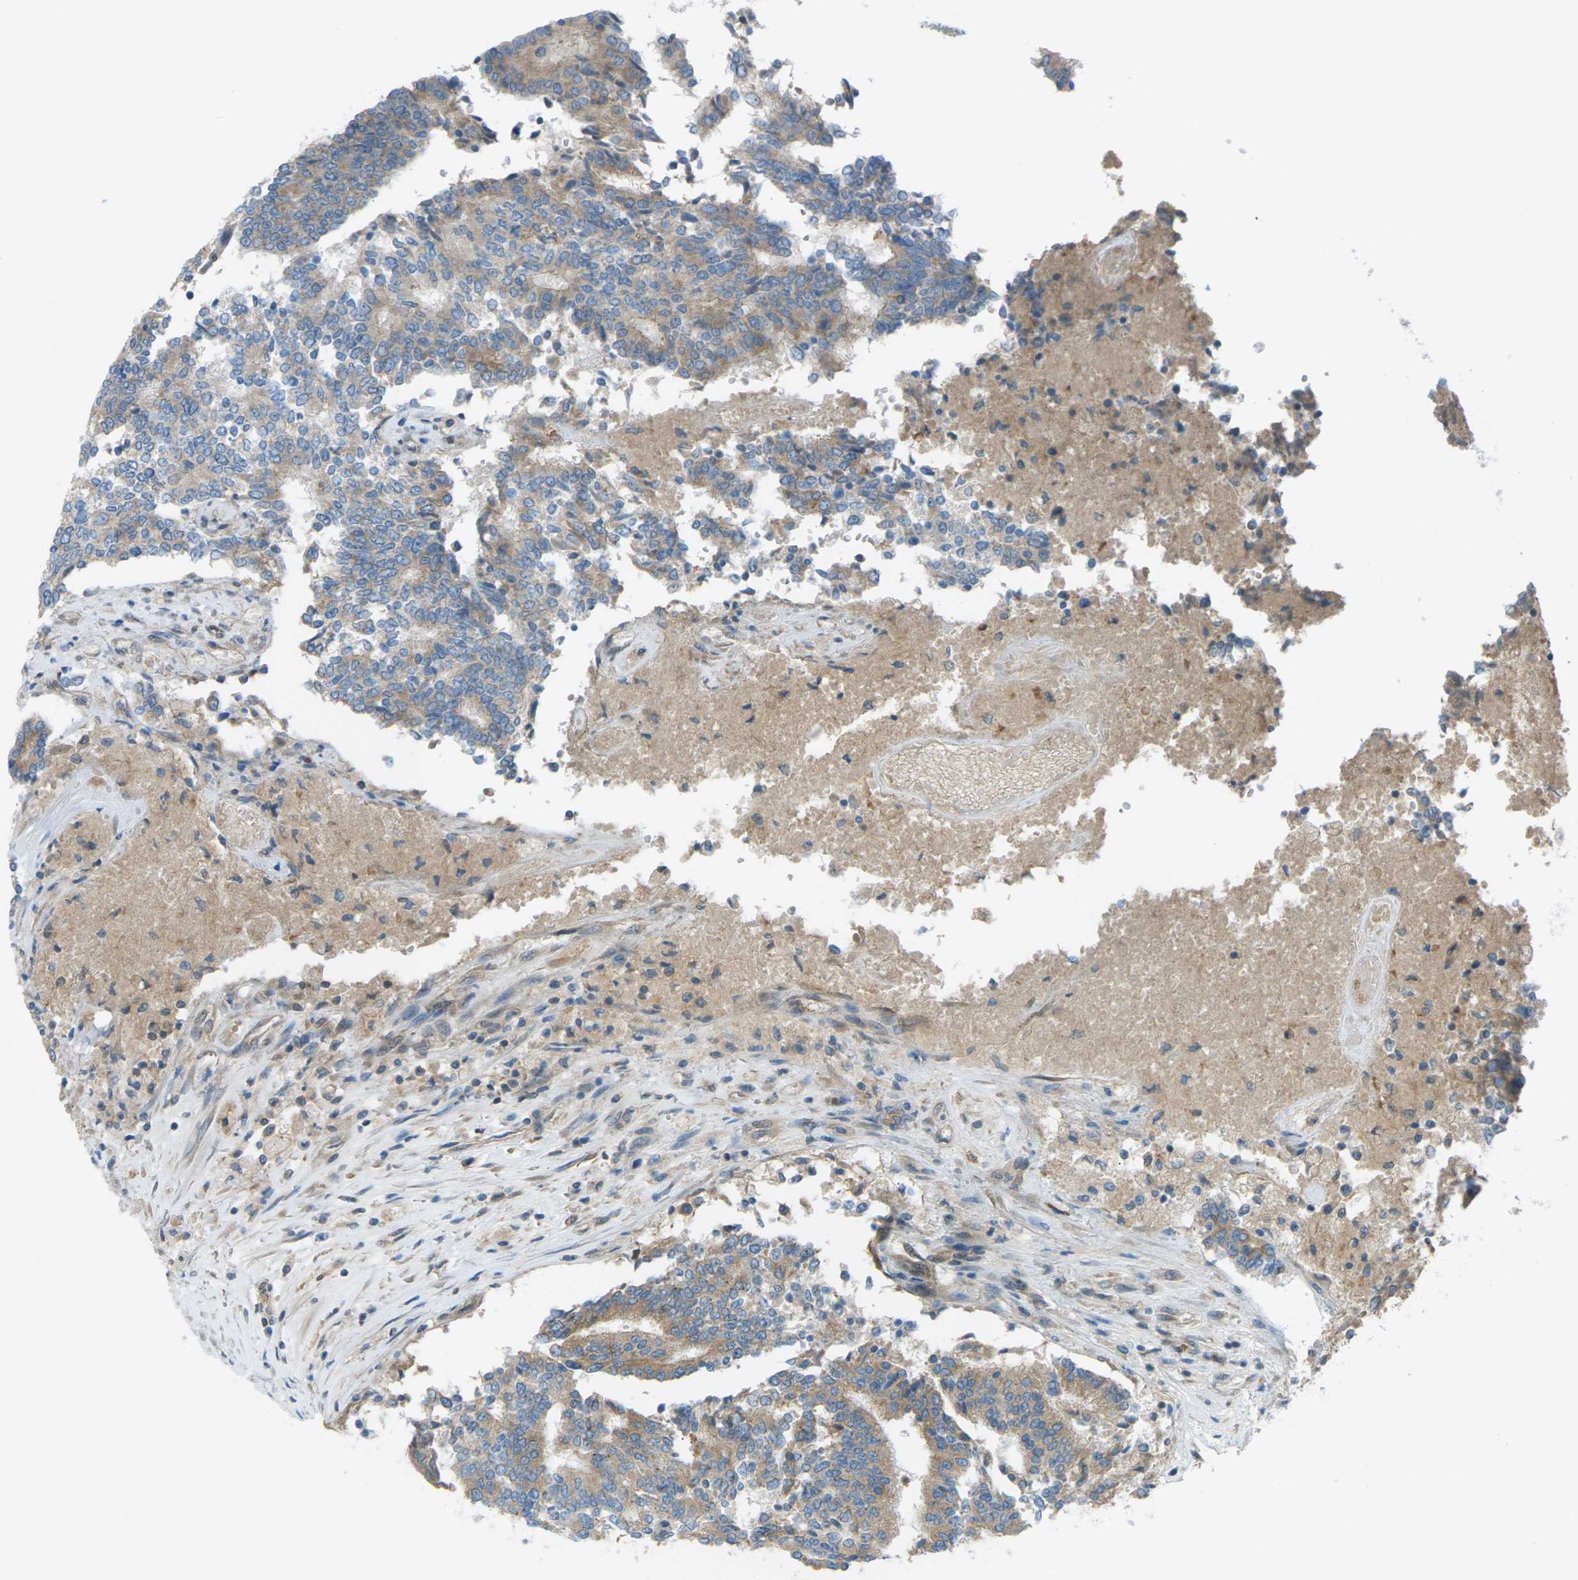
{"staining": {"intensity": "moderate", "quantity": "25%-75%", "location": "cytoplasmic/membranous"}, "tissue": "prostate cancer", "cell_type": "Tumor cells", "image_type": "cancer", "snomed": [{"axis": "morphology", "description": "Normal tissue, NOS"}, {"axis": "morphology", "description": "Adenocarcinoma, High grade"}, {"axis": "topography", "description": "Prostate"}, {"axis": "topography", "description": "Seminal veicle"}], "caption": "Immunohistochemical staining of prostate cancer (high-grade adenocarcinoma) displays medium levels of moderate cytoplasmic/membranous expression in approximately 25%-75% of tumor cells.", "gene": "DYRK1A", "patient": {"sex": "male", "age": 55}}